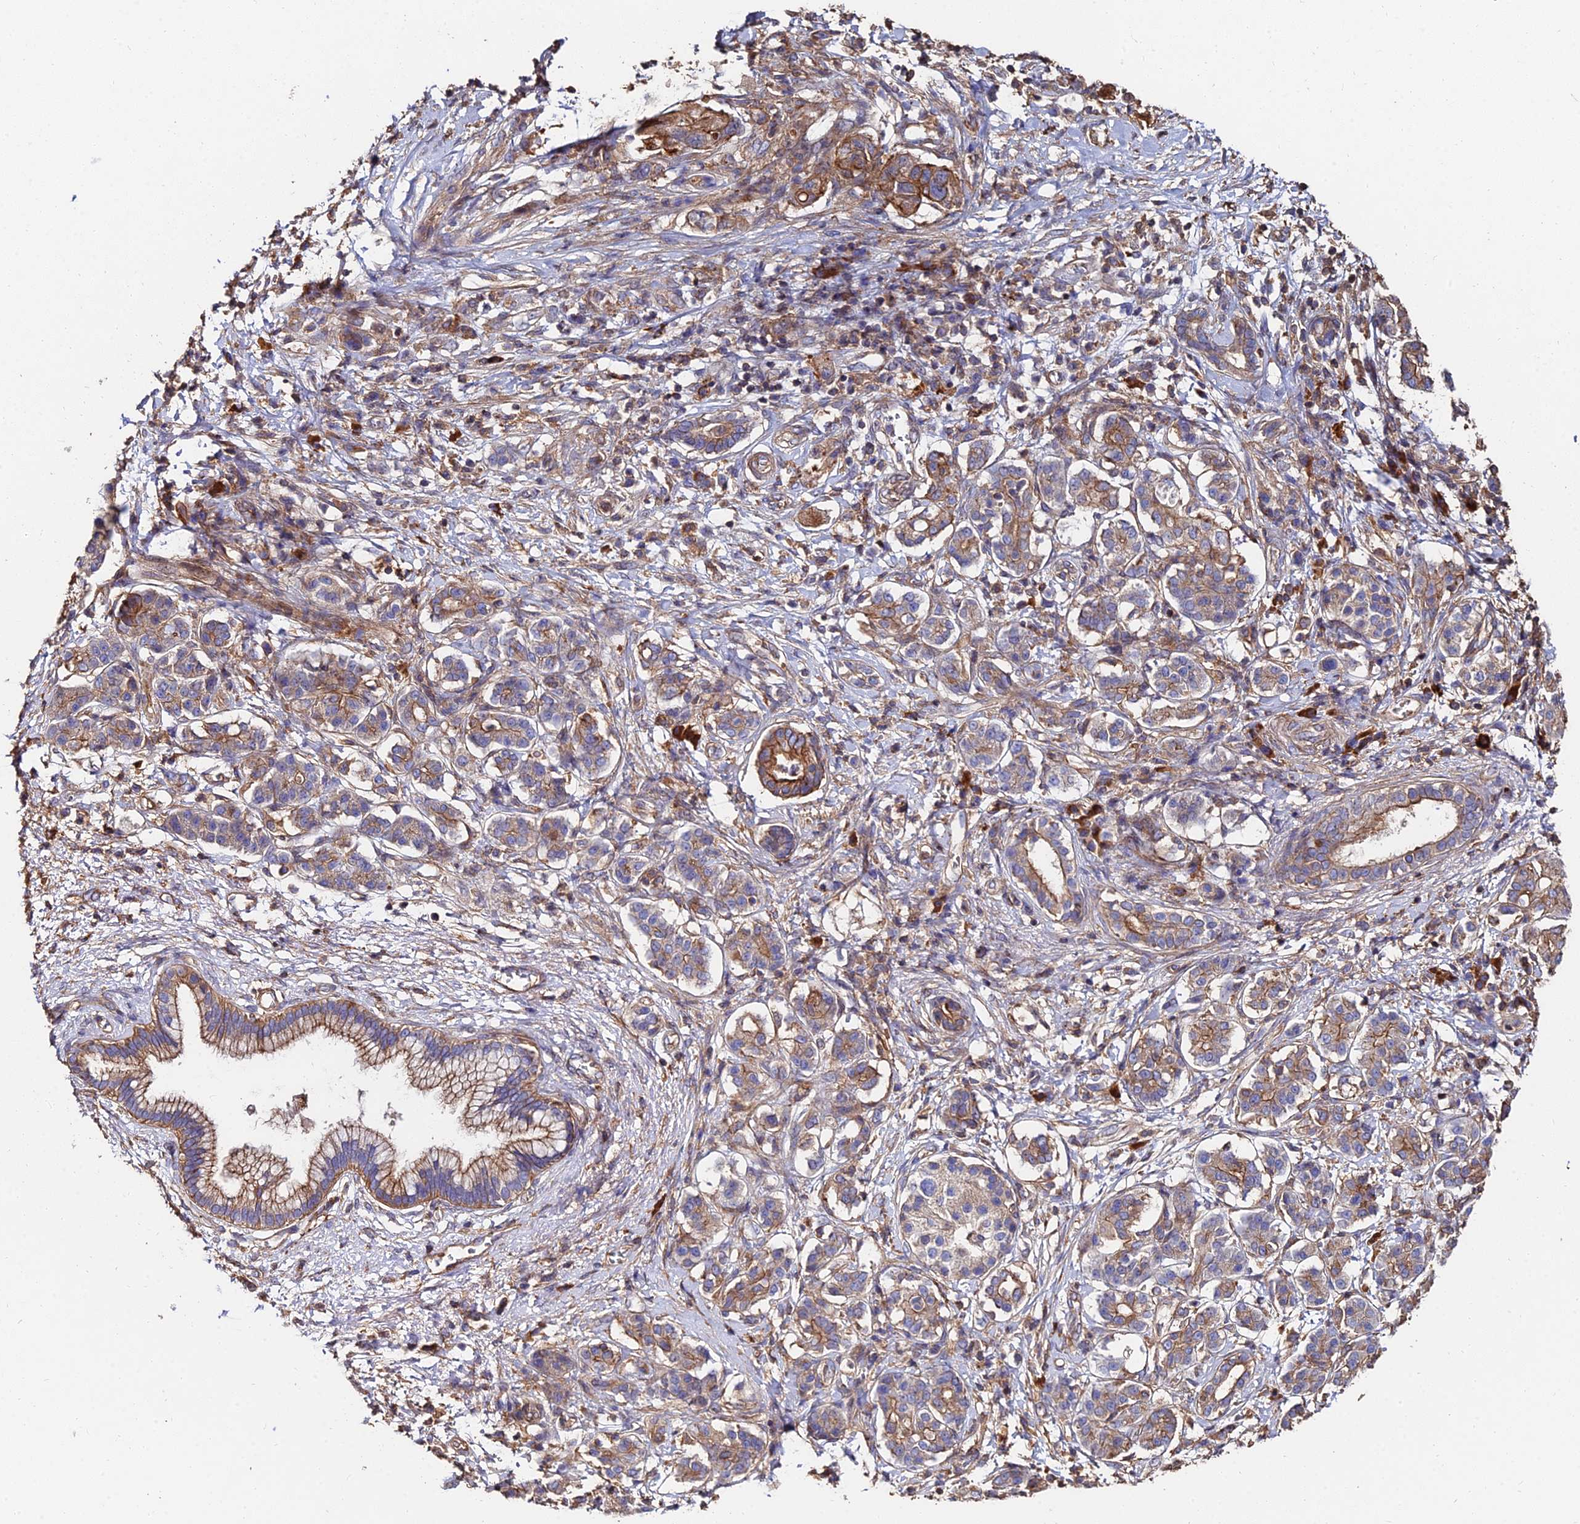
{"staining": {"intensity": "moderate", "quantity": "25%-75%", "location": "cytoplasmic/membranous"}, "tissue": "pancreatic cancer", "cell_type": "Tumor cells", "image_type": "cancer", "snomed": [{"axis": "morphology", "description": "Adenocarcinoma, NOS"}, {"axis": "topography", "description": "Pancreas"}], "caption": "Tumor cells reveal medium levels of moderate cytoplasmic/membranous expression in about 25%-75% of cells in pancreatic cancer (adenocarcinoma).", "gene": "EXT1", "patient": {"sex": "female", "age": 73}}